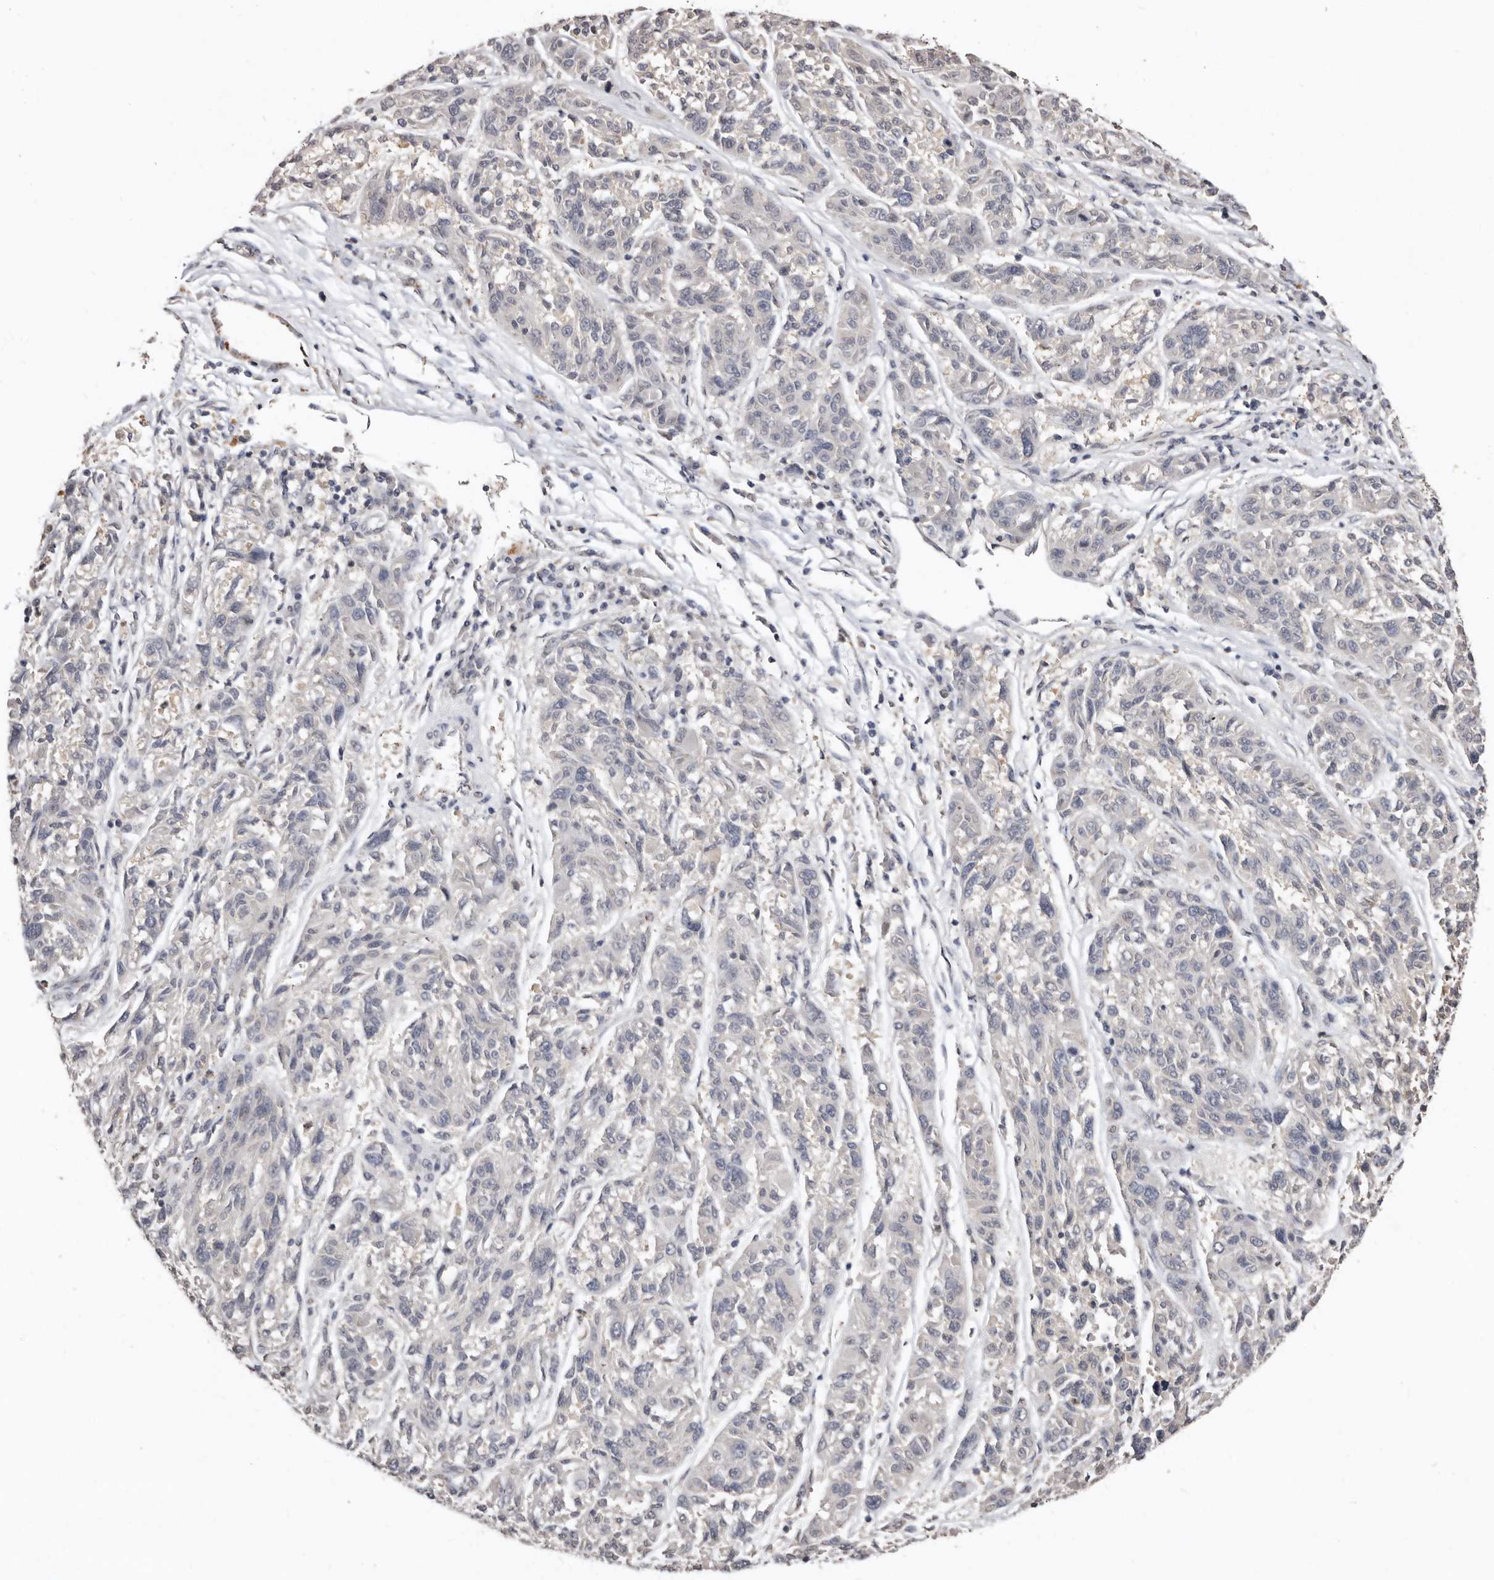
{"staining": {"intensity": "negative", "quantity": "none", "location": "none"}, "tissue": "melanoma", "cell_type": "Tumor cells", "image_type": "cancer", "snomed": [{"axis": "morphology", "description": "Malignant melanoma, NOS"}, {"axis": "topography", "description": "Skin"}], "caption": "High magnification brightfield microscopy of malignant melanoma stained with DAB (3,3'-diaminobenzidine) (brown) and counterstained with hematoxylin (blue): tumor cells show no significant staining.", "gene": "SULT1E1", "patient": {"sex": "male", "age": 53}}